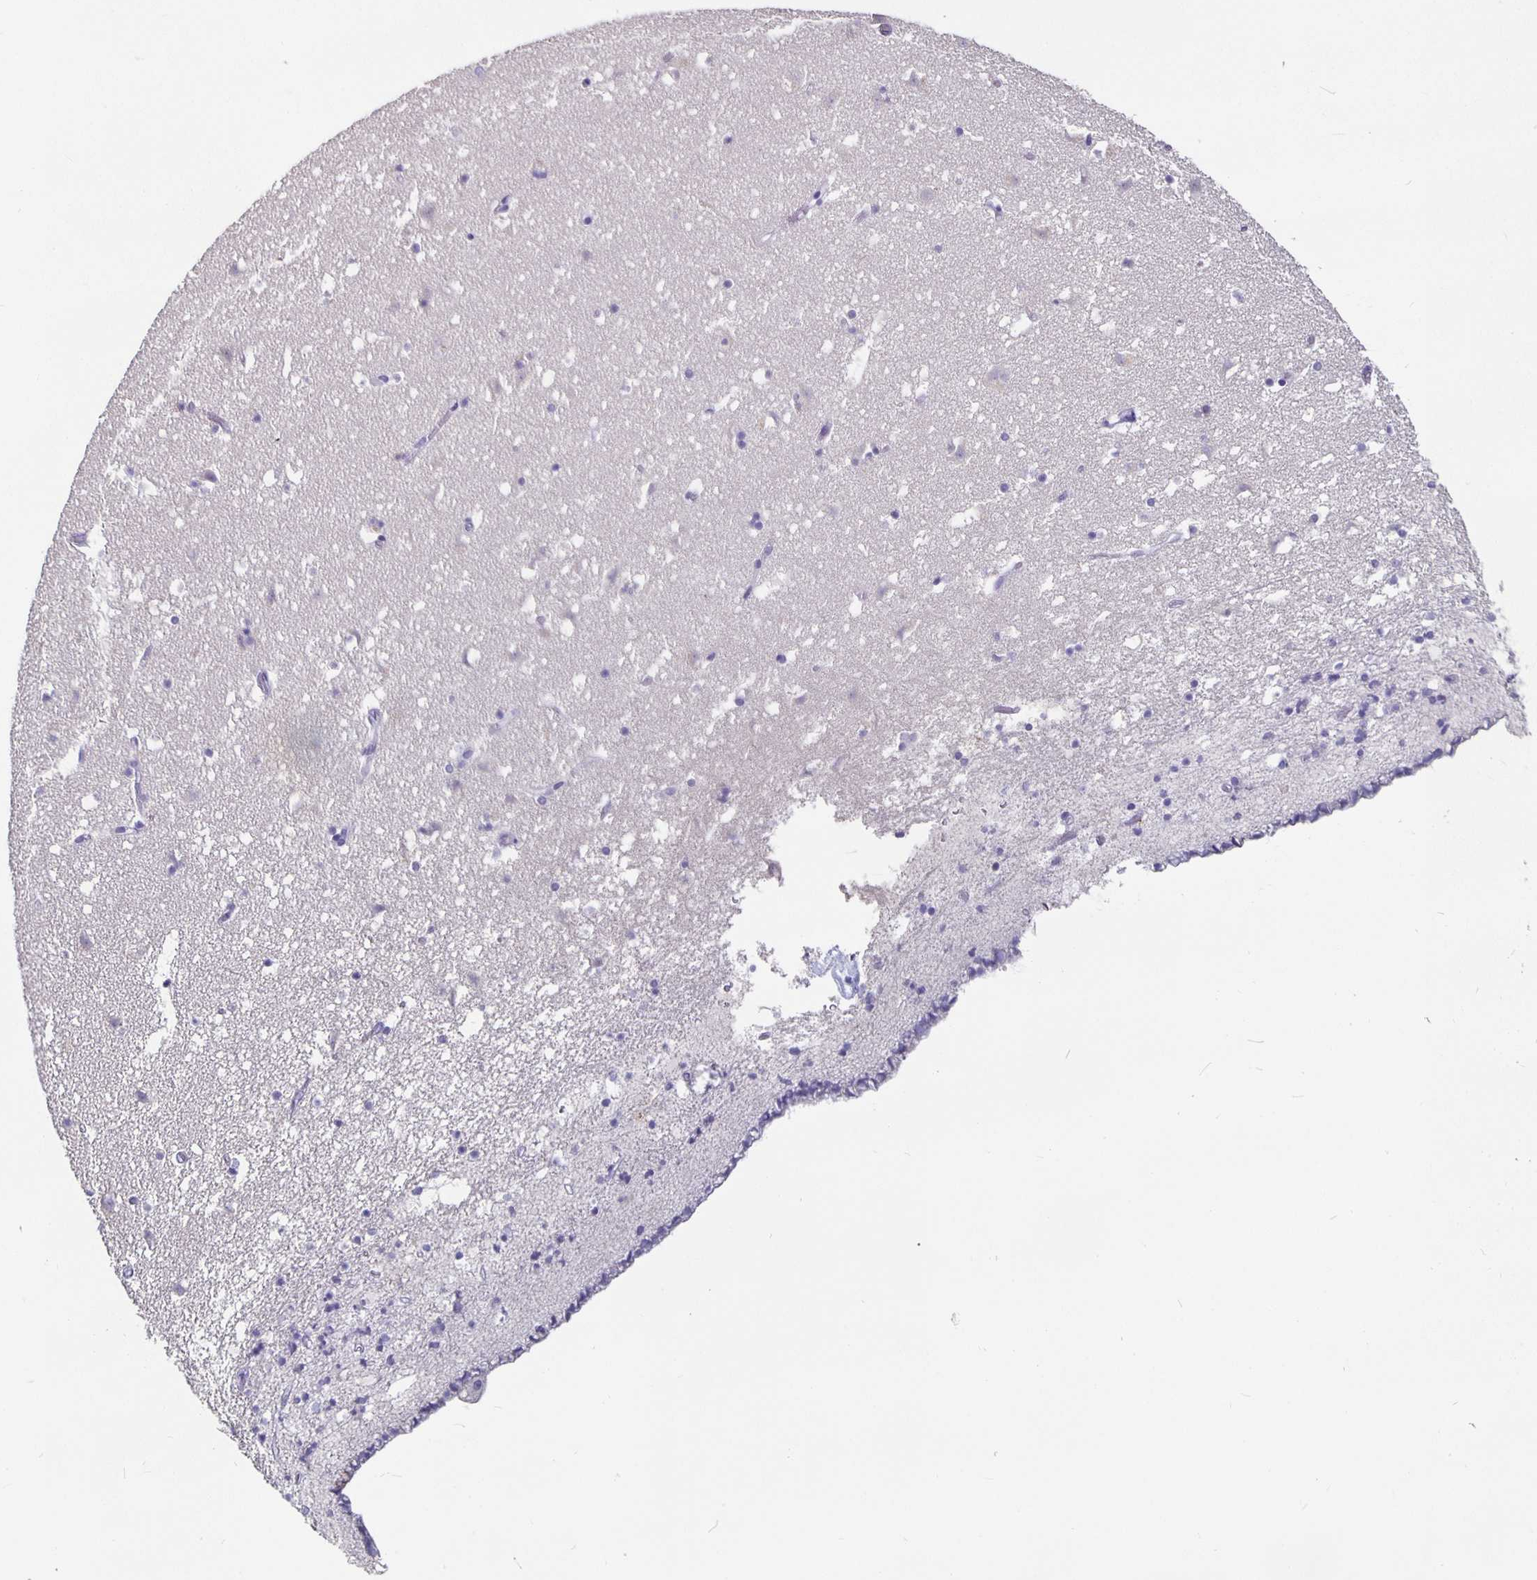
{"staining": {"intensity": "negative", "quantity": "none", "location": "none"}, "tissue": "caudate", "cell_type": "Glial cells", "image_type": "normal", "snomed": [{"axis": "morphology", "description": "Normal tissue, NOS"}, {"axis": "topography", "description": "Lateral ventricle wall"}], "caption": "Protein analysis of unremarkable caudate exhibits no significant staining in glial cells. (DAB (3,3'-diaminobenzidine) IHC with hematoxylin counter stain).", "gene": "GPX4", "patient": {"sex": "female", "age": 42}}